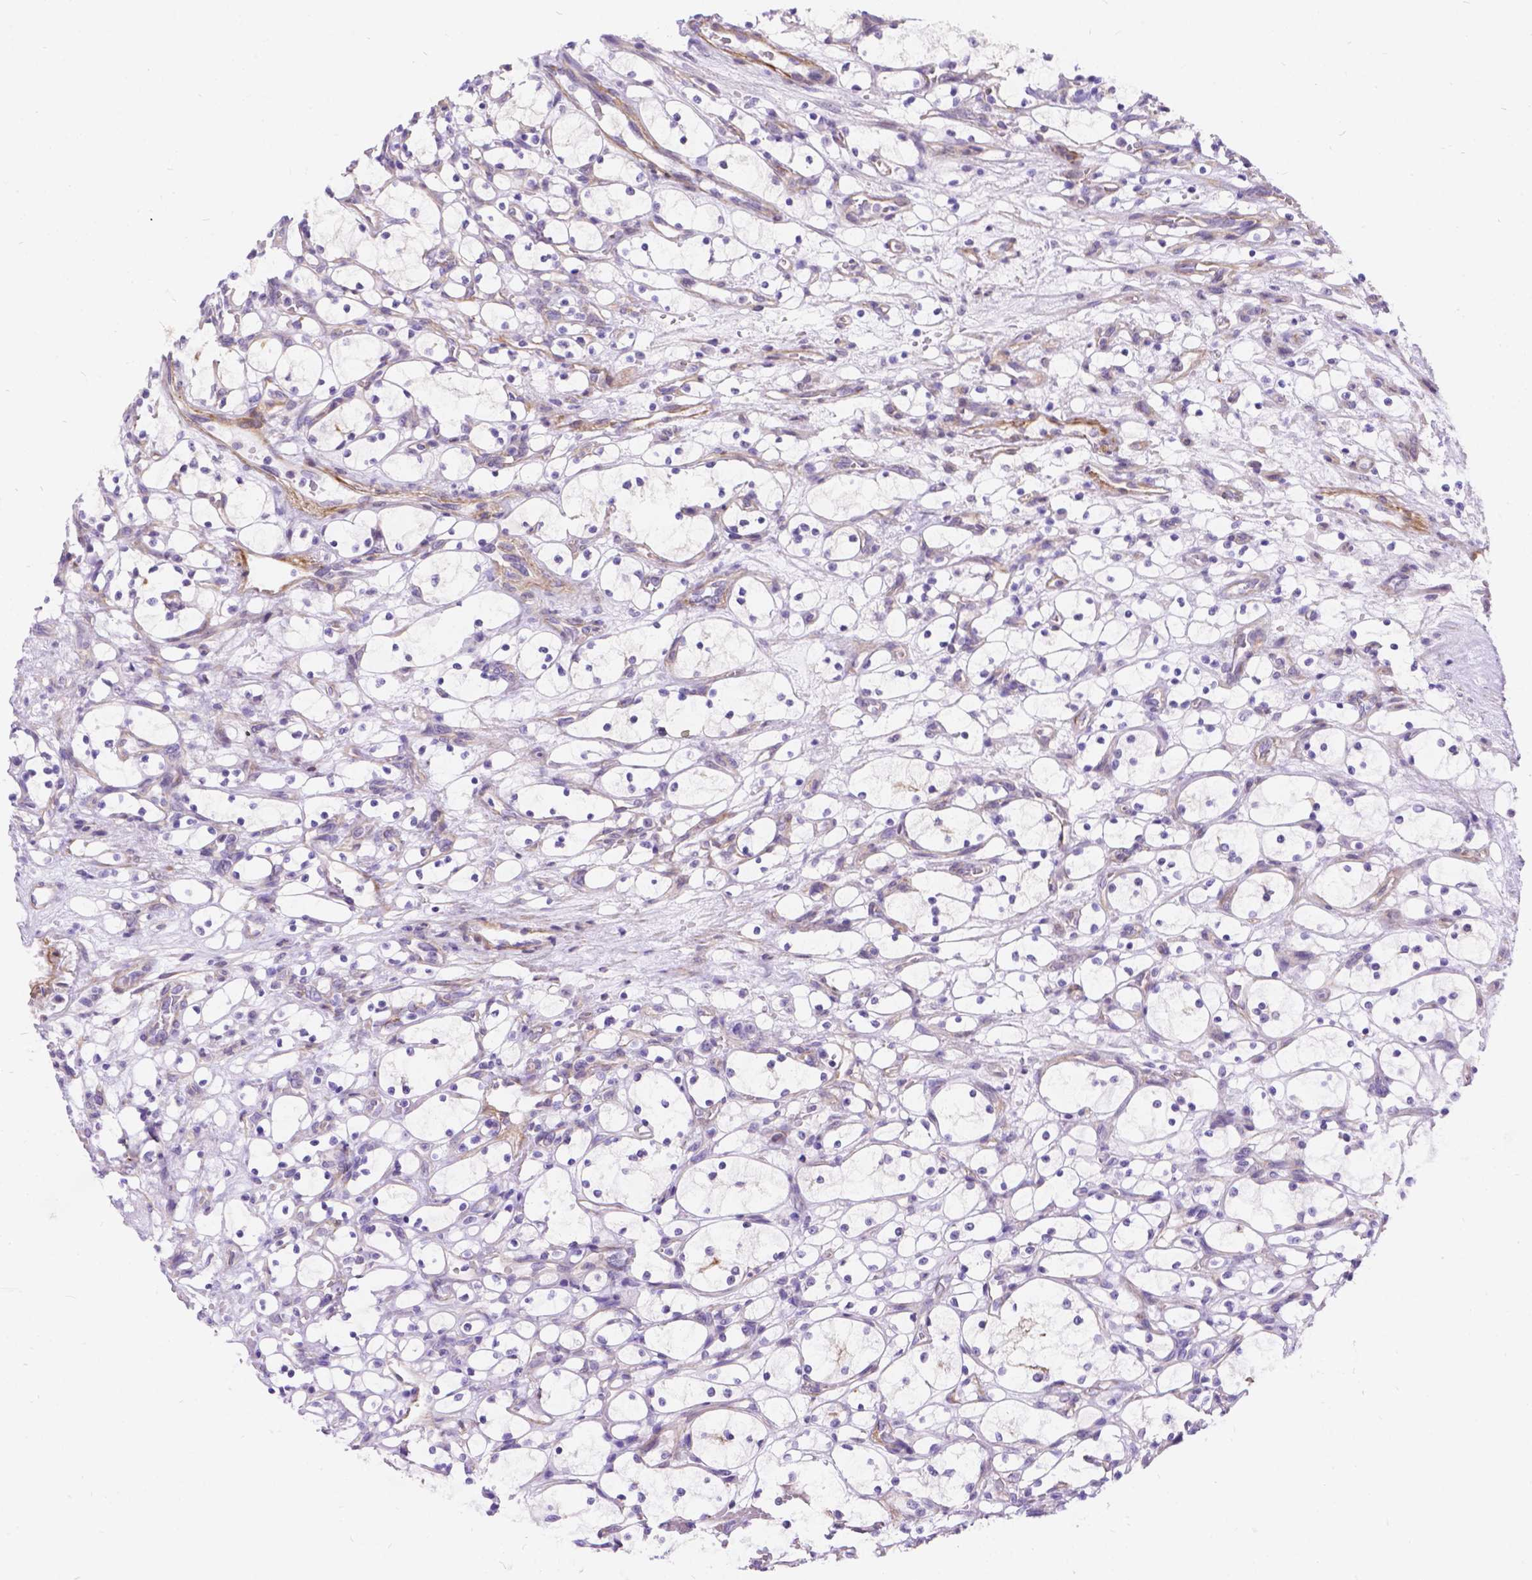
{"staining": {"intensity": "negative", "quantity": "none", "location": "none"}, "tissue": "renal cancer", "cell_type": "Tumor cells", "image_type": "cancer", "snomed": [{"axis": "morphology", "description": "Adenocarcinoma, NOS"}, {"axis": "topography", "description": "Kidney"}], "caption": "Protein analysis of renal cancer reveals no significant positivity in tumor cells.", "gene": "PALS1", "patient": {"sex": "female", "age": 69}}